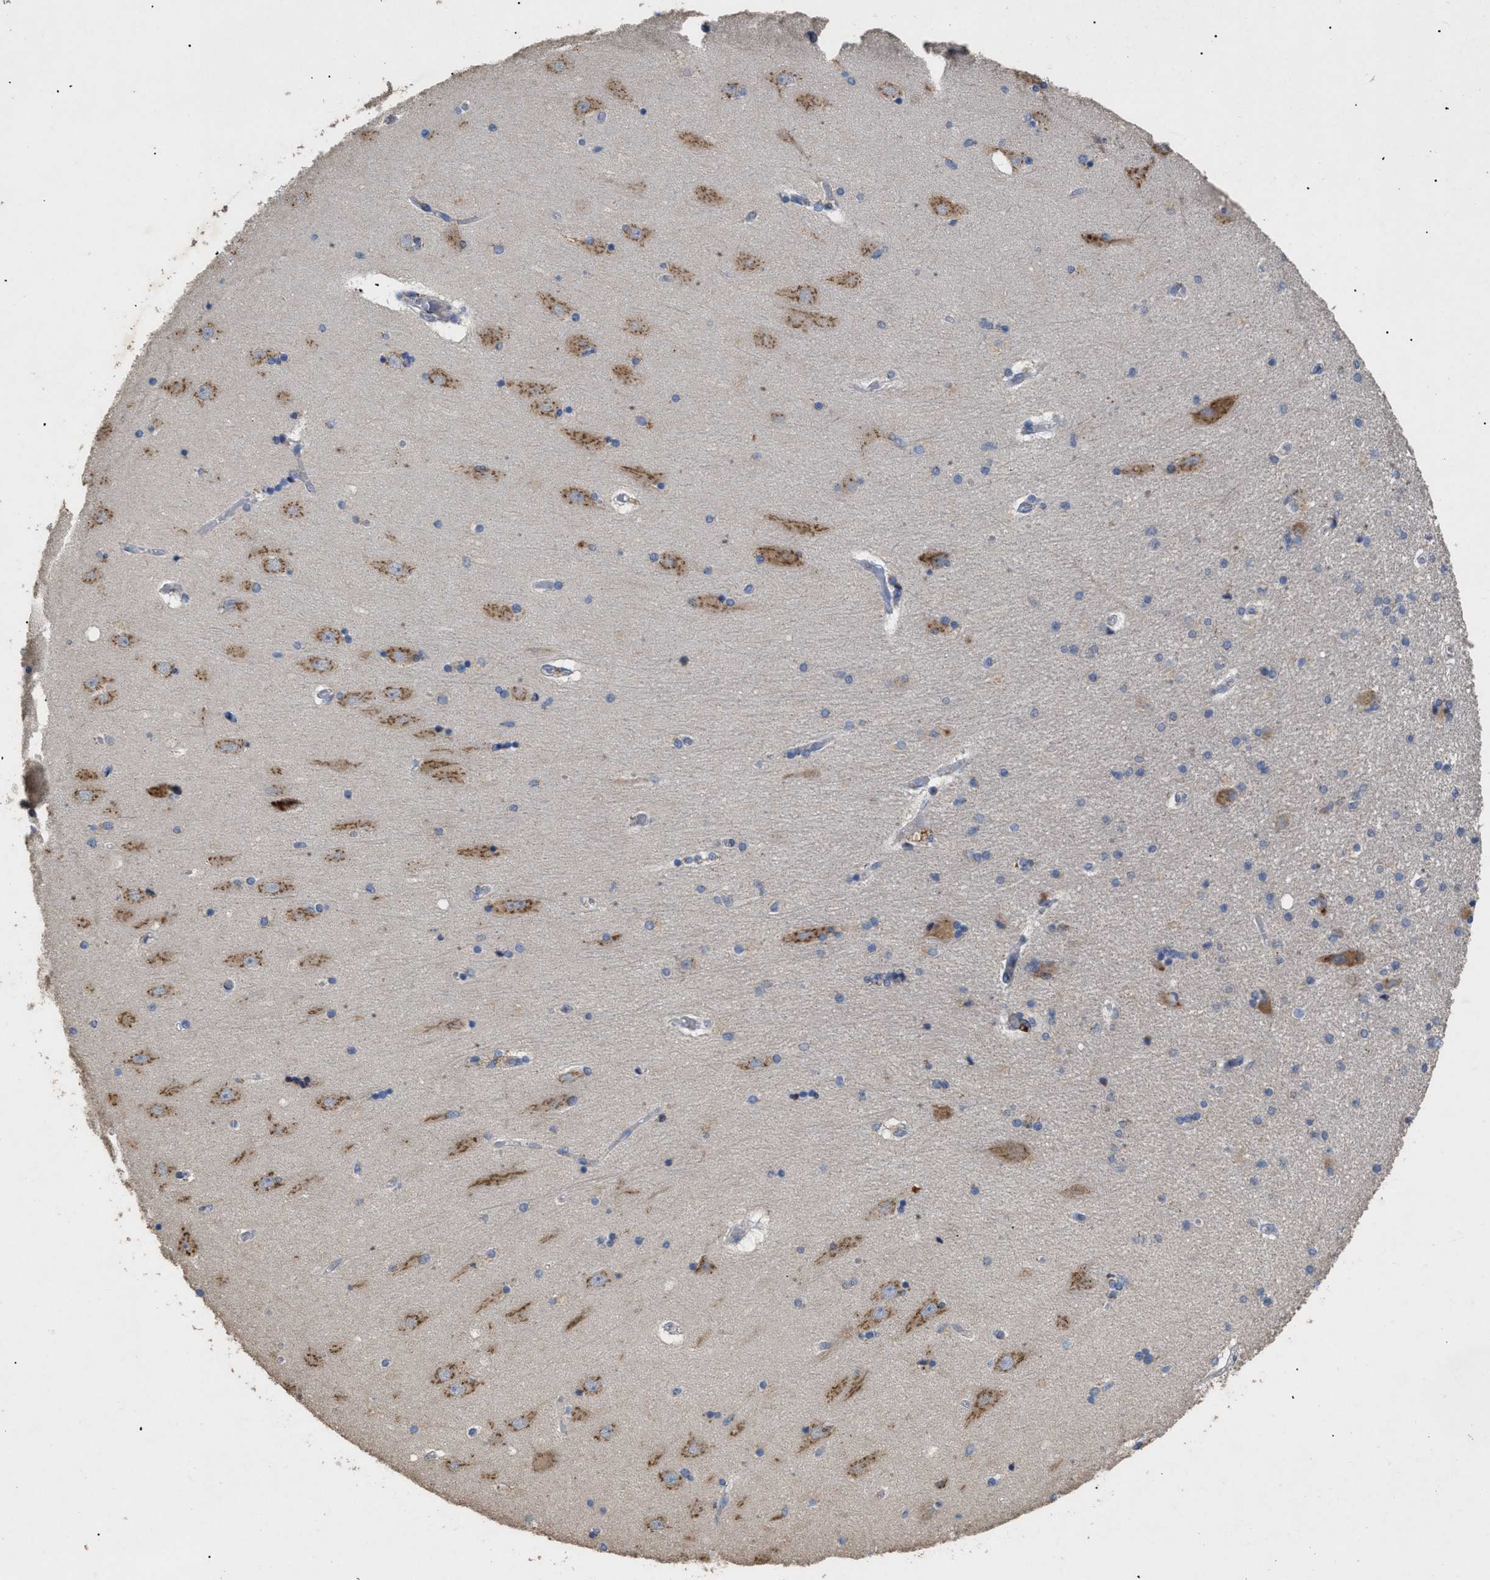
{"staining": {"intensity": "moderate", "quantity": "<25%", "location": "cytoplasmic/membranous"}, "tissue": "hippocampus", "cell_type": "Glial cells", "image_type": "normal", "snomed": [{"axis": "morphology", "description": "Normal tissue, NOS"}, {"axis": "topography", "description": "Hippocampus"}], "caption": "Hippocampus stained with a brown dye shows moderate cytoplasmic/membranous positive positivity in about <25% of glial cells.", "gene": "SLC50A1", "patient": {"sex": "female", "age": 54}}